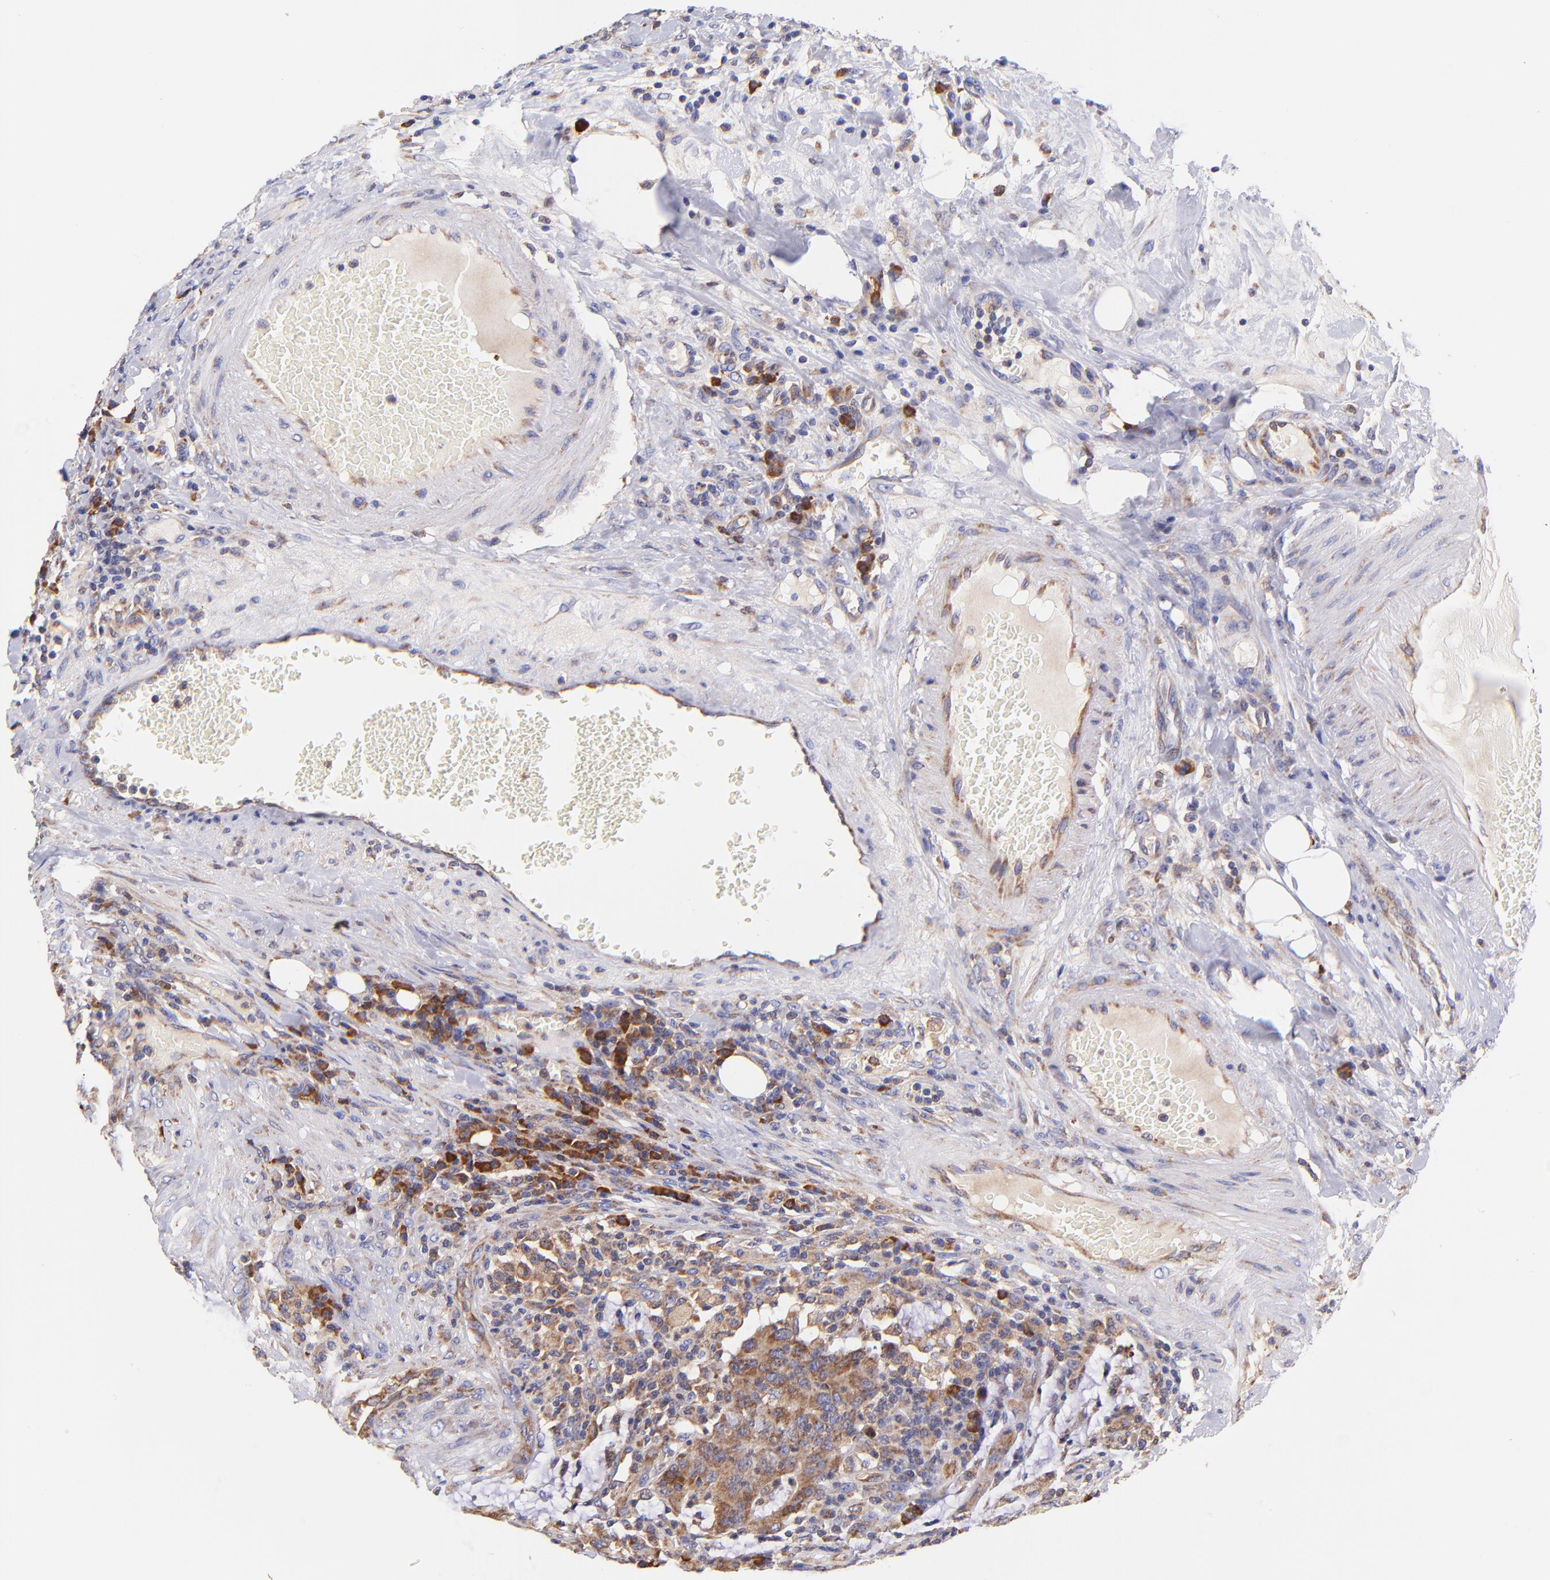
{"staining": {"intensity": "moderate", "quantity": ">75%", "location": "cytoplasmic/membranous"}, "tissue": "colorectal cancer", "cell_type": "Tumor cells", "image_type": "cancer", "snomed": [{"axis": "morphology", "description": "Adenocarcinoma, NOS"}, {"axis": "topography", "description": "Colon"}], "caption": "DAB immunohistochemical staining of human adenocarcinoma (colorectal) demonstrates moderate cytoplasmic/membranous protein positivity in approximately >75% of tumor cells. The staining was performed using DAB (3,3'-diaminobenzidine) to visualize the protein expression in brown, while the nuclei were stained in blue with hematoxylin (Magnification: 20x).", "gene": "PREX1", "patient": {"sex": "male", "age": 54}}